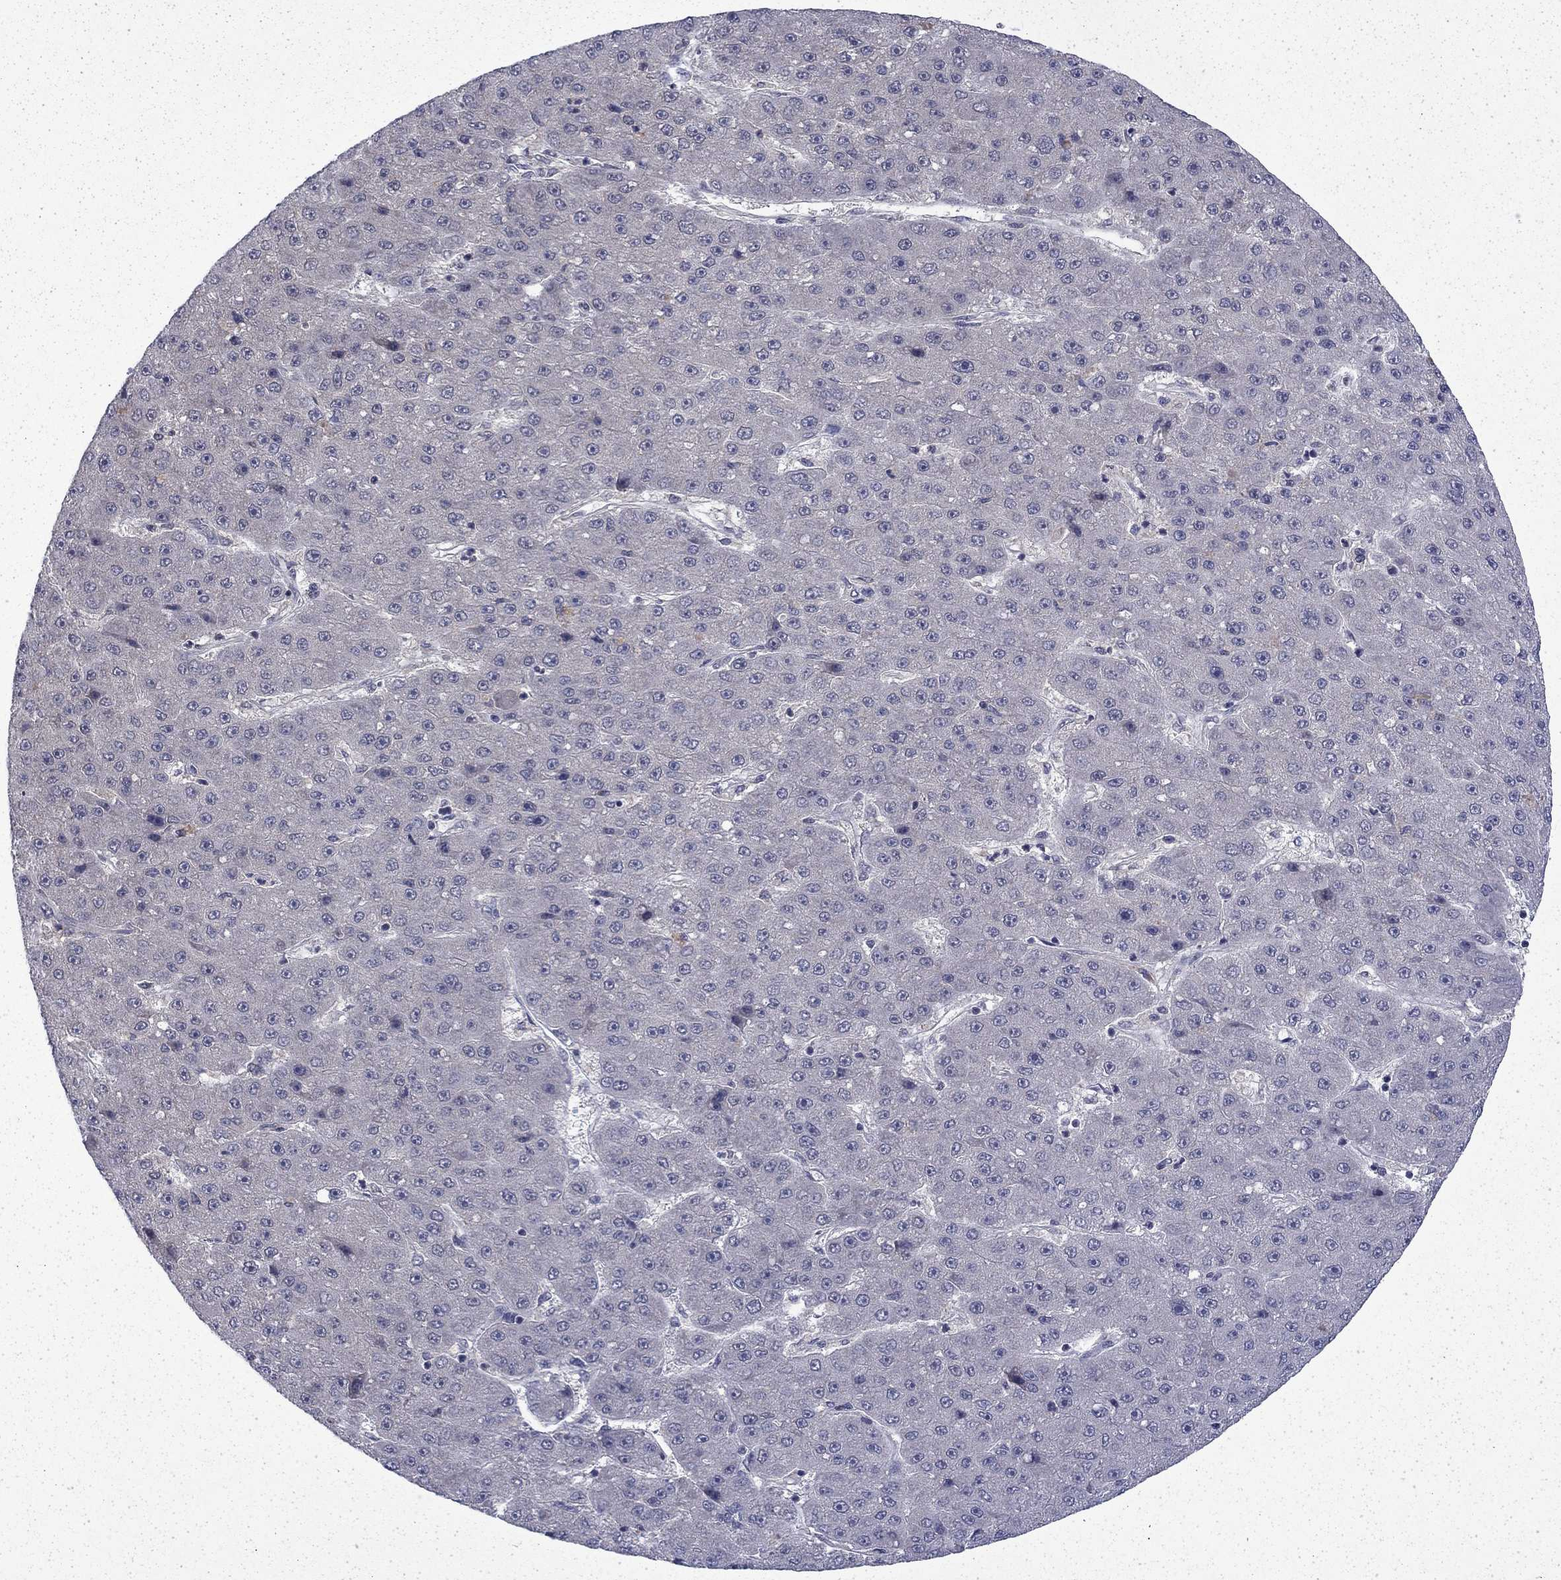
{"staining": {"intensity": "negative", "quantity": "none", "location": "none"}, "tissue": "liver cancer", "cell_type": "Tumor cells", "image_type": "cancer", "snomed": [{"axis": "morphology", "description": "Carcinoma, Hepatocellular, NOS"}, {"axis": "topography", "description": "Liver"}], "caption": "Liver hepatocellular carcinoma was stained to show a protein in brown. There is no significant positivity in tumor cells.", "gene": "CHAT", "patient": {"sex": "male", "age": 67}}